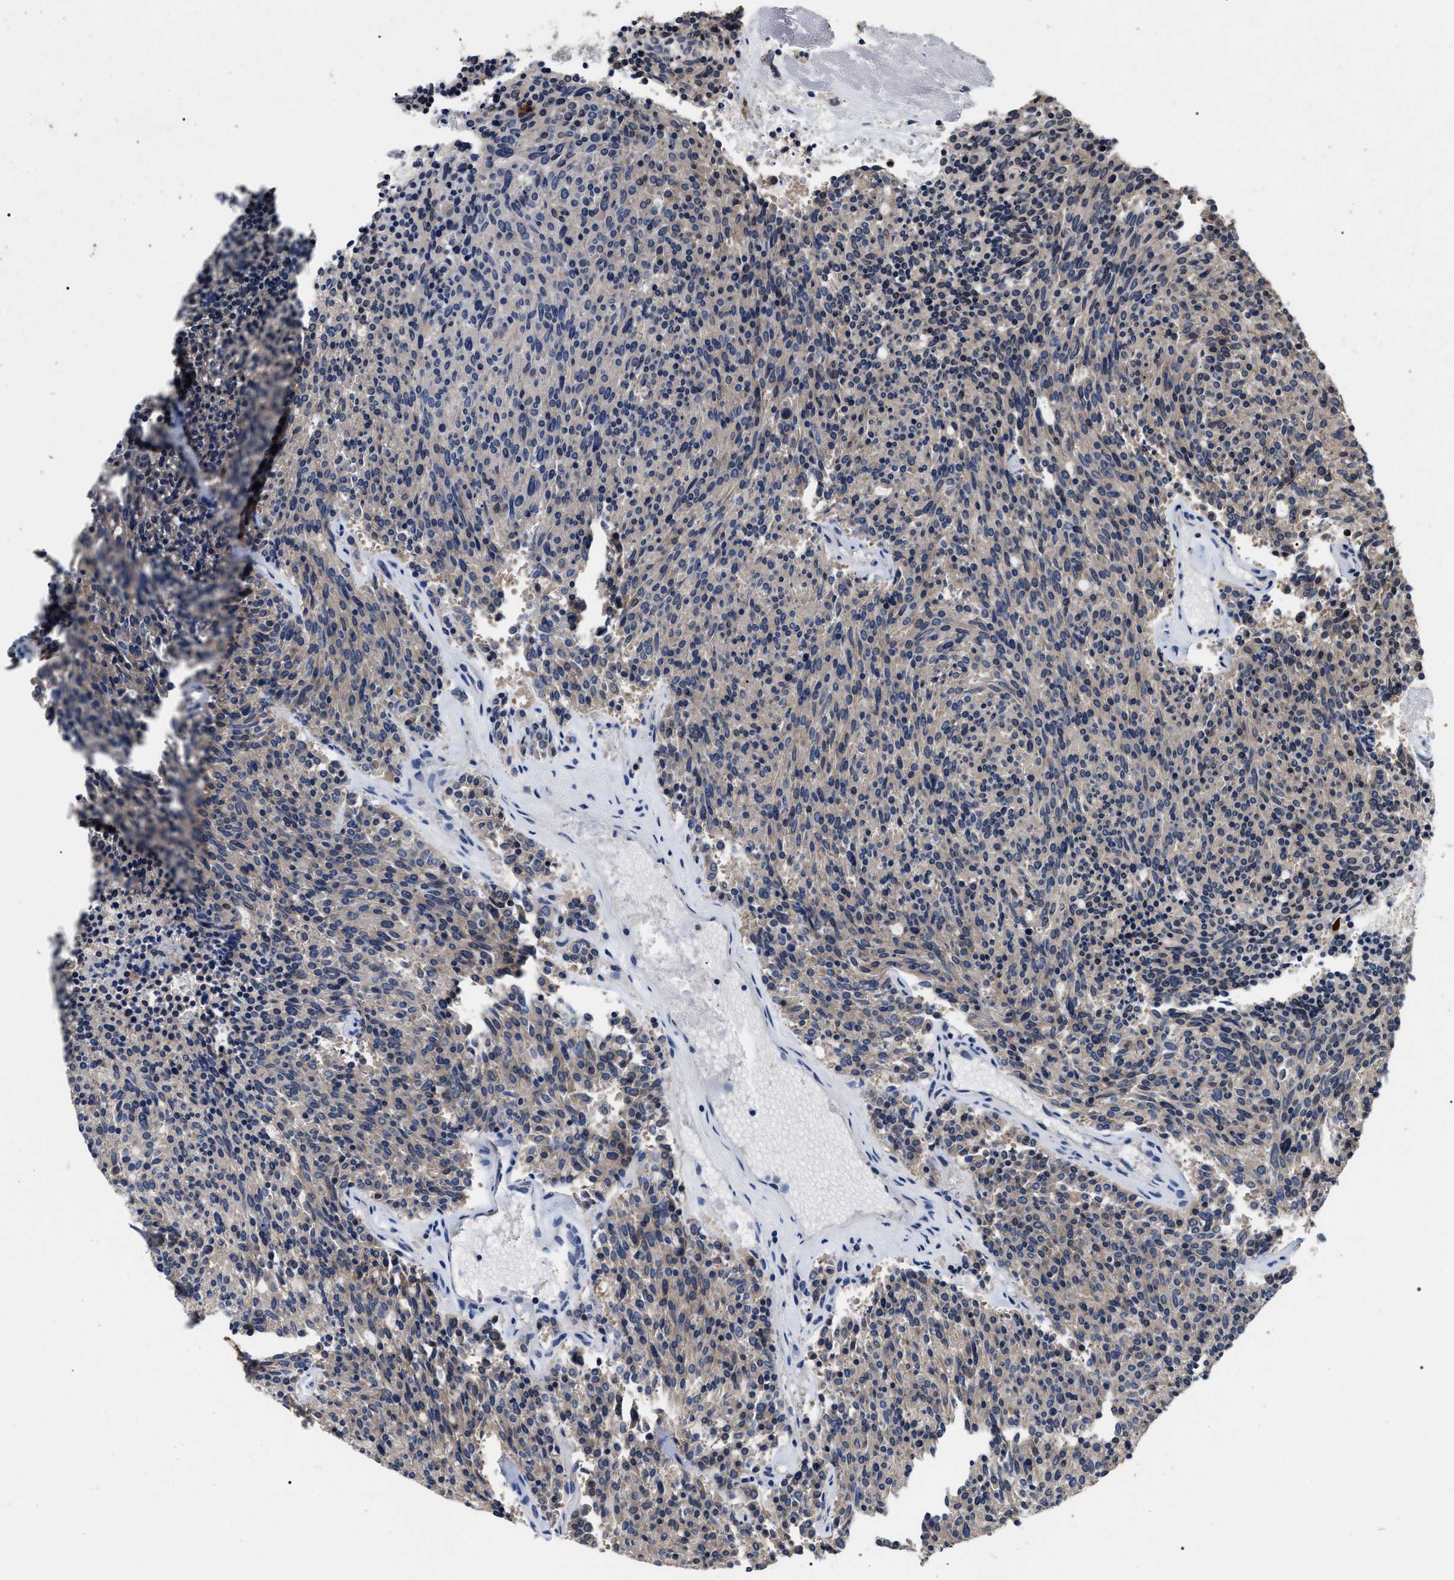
{"staining": {"intensity": "weak", "quantity": "<25%", "location": "nuclear"}, "tissue": "carcinoid", "cell_type": "Tumor cells", "image_type": "cancer", "snomed": [{"axis": "morphology", "description": "Carcinoid, malignant, NOS"}, {"axis": "topography", "description": "Pancreas"}], "caption": "High power microscopy photomicrograph of an immunohistochemistry histopathology image of carcinoid (malignant), revealing no significant positivity in tumor cells. (Stains: DAB IHC with hematoxylin counter stain, Microscopy: brightfield microscopy at high magnification).", "gene": "UPF3A", "patient": {"sex": "female", "age": 54}}